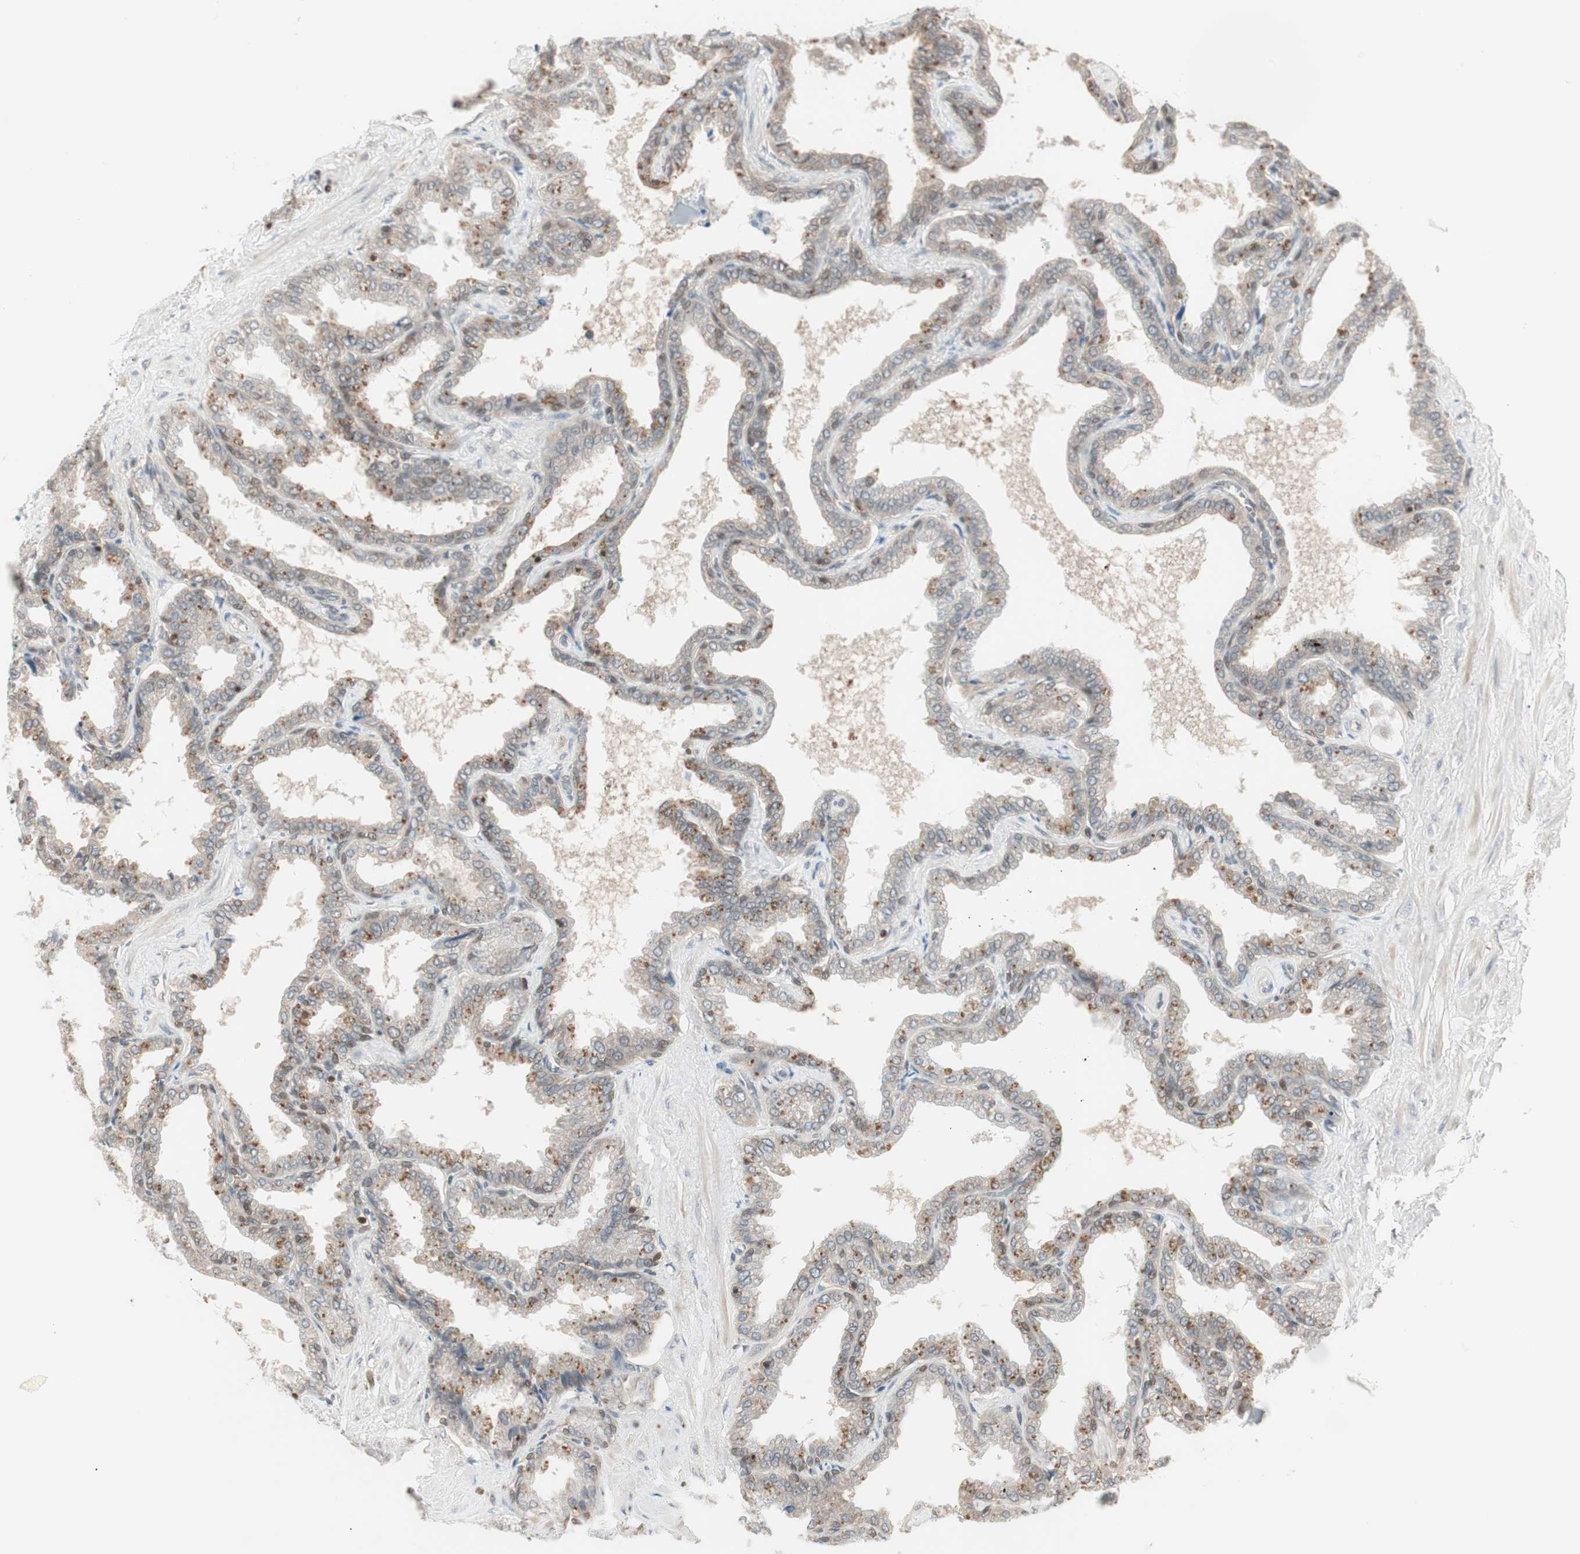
{"staining": {"intensity": "weak", "quantity": "<25%", "location": "cytoplasmic/membranous"}, "tissue": "seminal vesicle", "cell_type": "Glandular cells", "image_type": "normal", "snomed": [{"axis": "morphology", "description": "Normal tissue, NOS"}, {"axis": "topography", "description": "Seminal veicle"}], "caption": "Immunohistochemistry (IHC) of unremarkable seminal vesicle exhibits no positivity in glandular cells.", "gene": "UBE2I", "patient": {"sex": "male", "age": 46}}